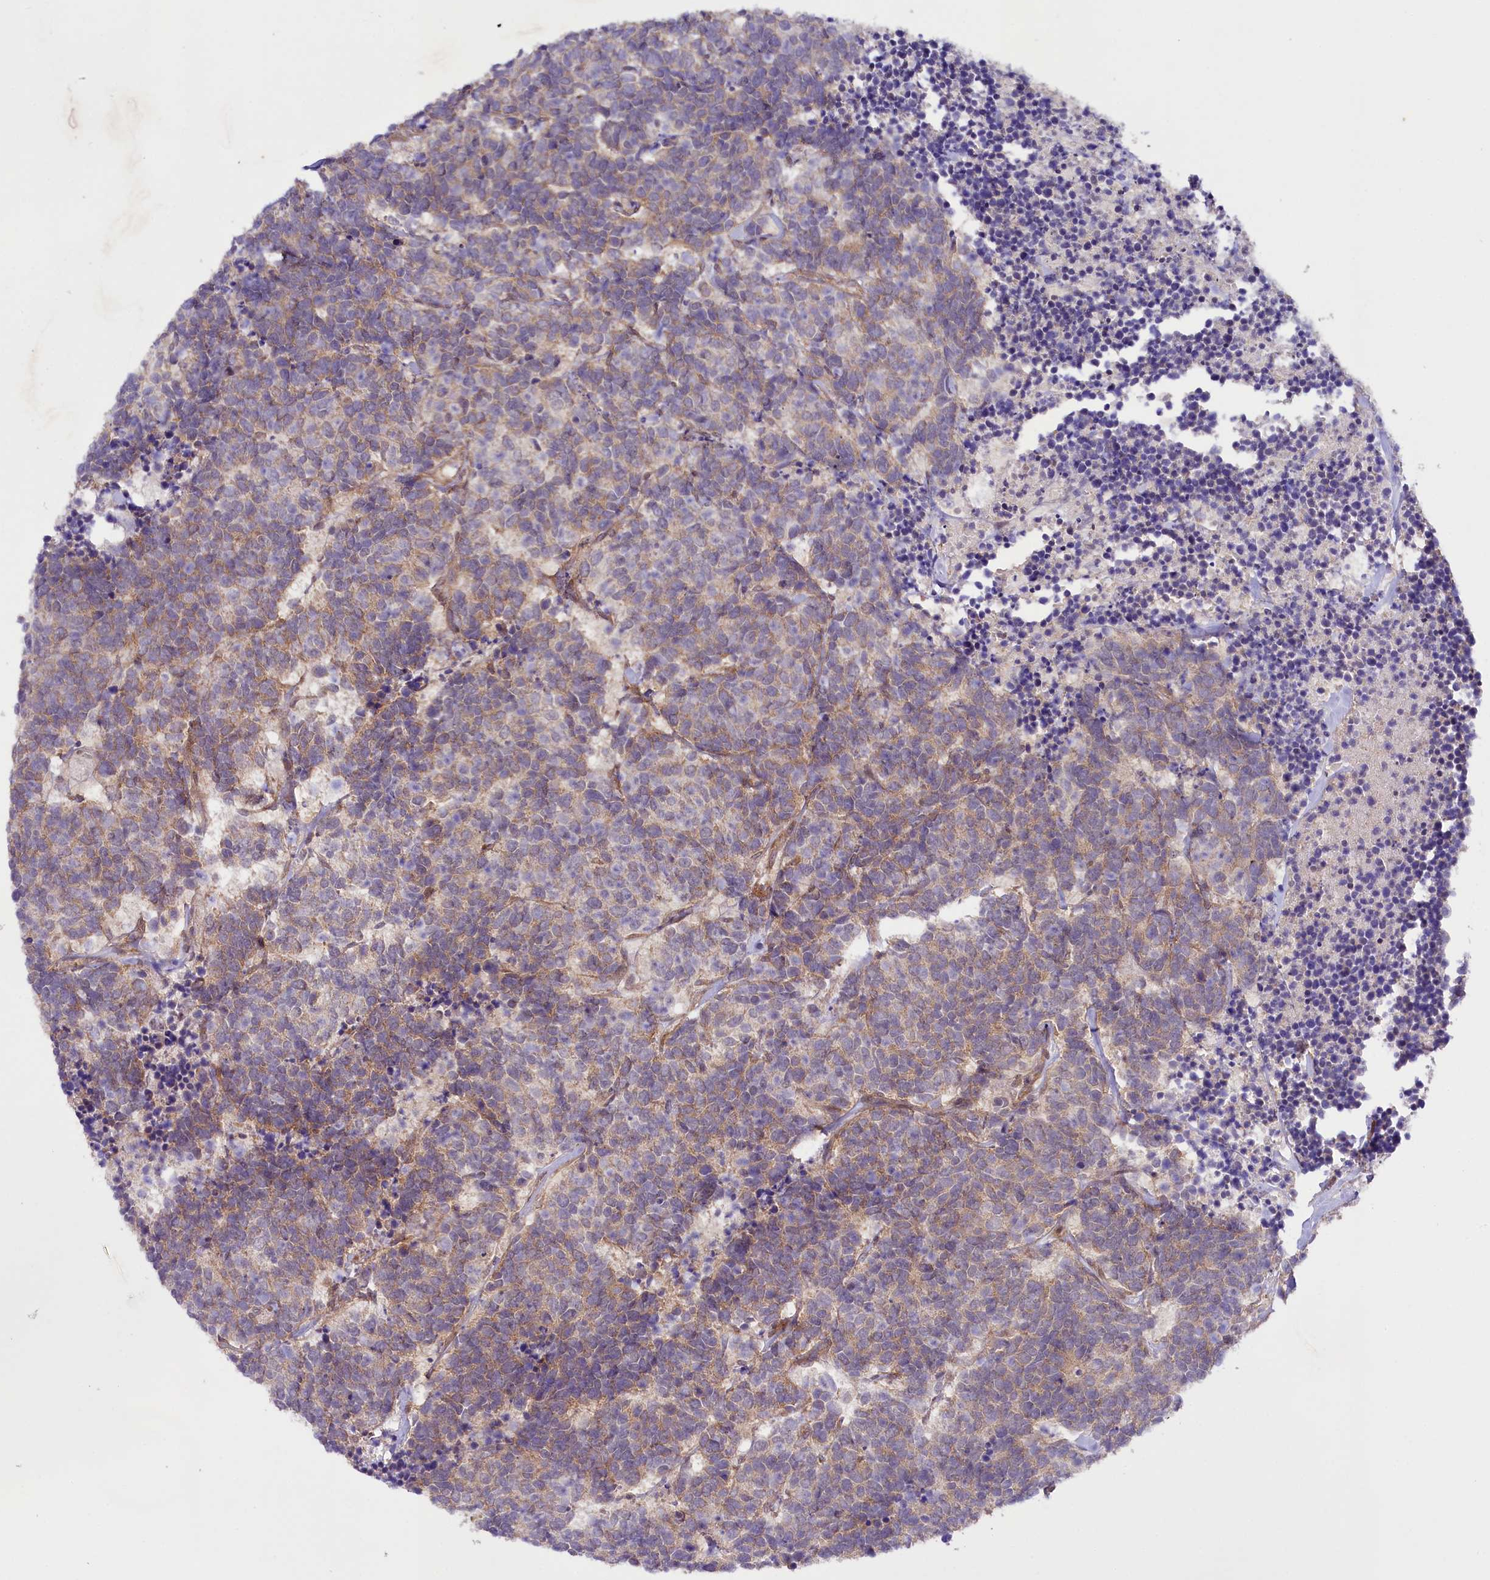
{"staining": {"intensity": "moderate", "quantity": "25%-75%", "location": "cytoplasmic/membranous"}, "tissue": "carcinoid", "cell_type": "Tumor cells", "image_type": "cancer", "snomed": [{"axis": "morphology", "description": "Carcinoma, NOS"}, {"axis": "morphology", "description": "Carcinoid, malignant, NOS"}, {"axis": "topography", "description": "Urinary bladder"}], "caption": "This micrograph demonstrates immunohistochemistry staining of carcinoid, with medium moderate cytoplasmic/membranous expression in approximately 25%-75% of tumor cells.", "gene": "PHLDB1", "patient": {"sex": "male", "age": 57}}